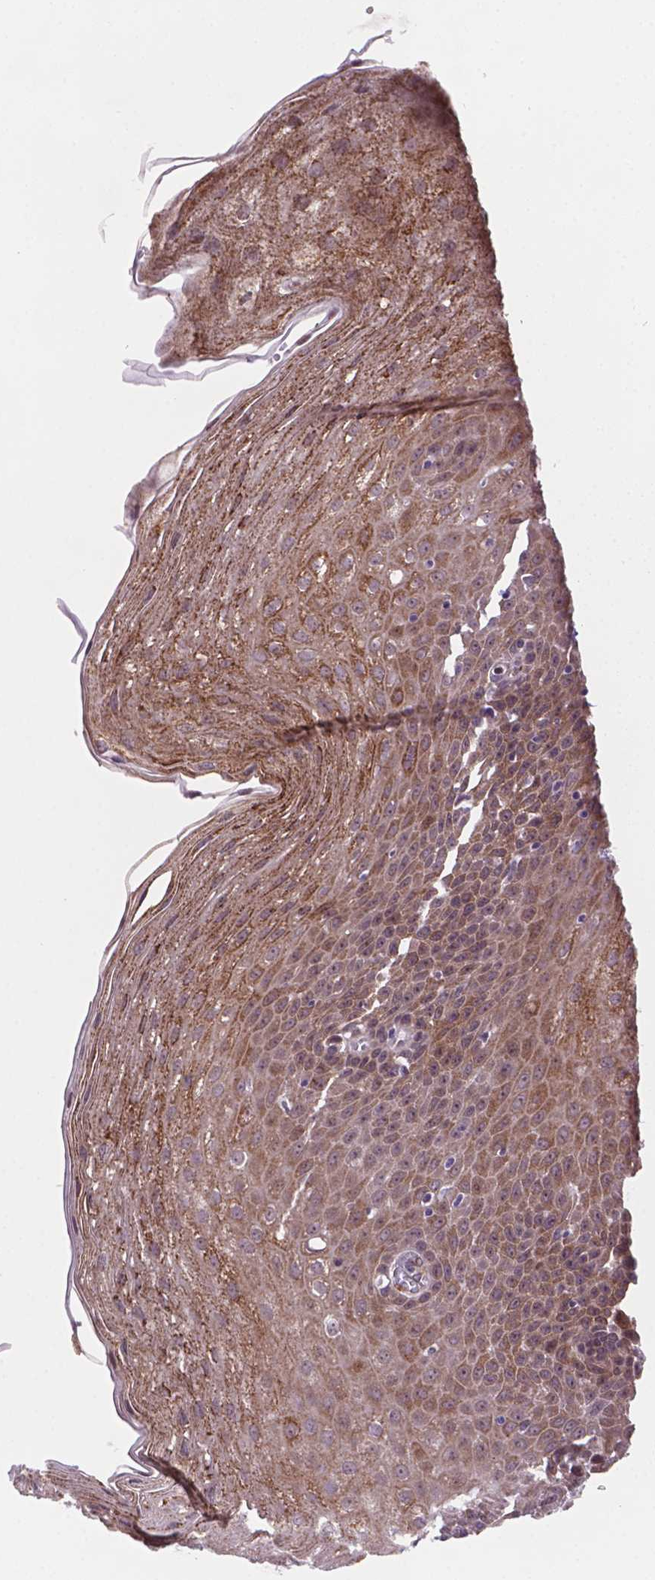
{"staining": {"intensity": "moderate", "quantity": "25%-75%", "location": "cytoplasmic/membranous"}, "tissue": "esophagus", "cell_type": "Squamous epithelial cells", "image_type": "normal", "snomed": [{"axis": "morphology", "description": "Normal tissue, NOS"}, {"axis": "topography", "description": "Esophagus"}], "caption": "IHC of benign esophagus shows medium levels of moderate cytoplasmic/membranous expression in about 25%-75% of squamous epithelial cells. IHC stains the protein in brown and the nuclei are stained blue.", "gene": "FNIP1", "patient": {"sex": "female", "age": 81}}